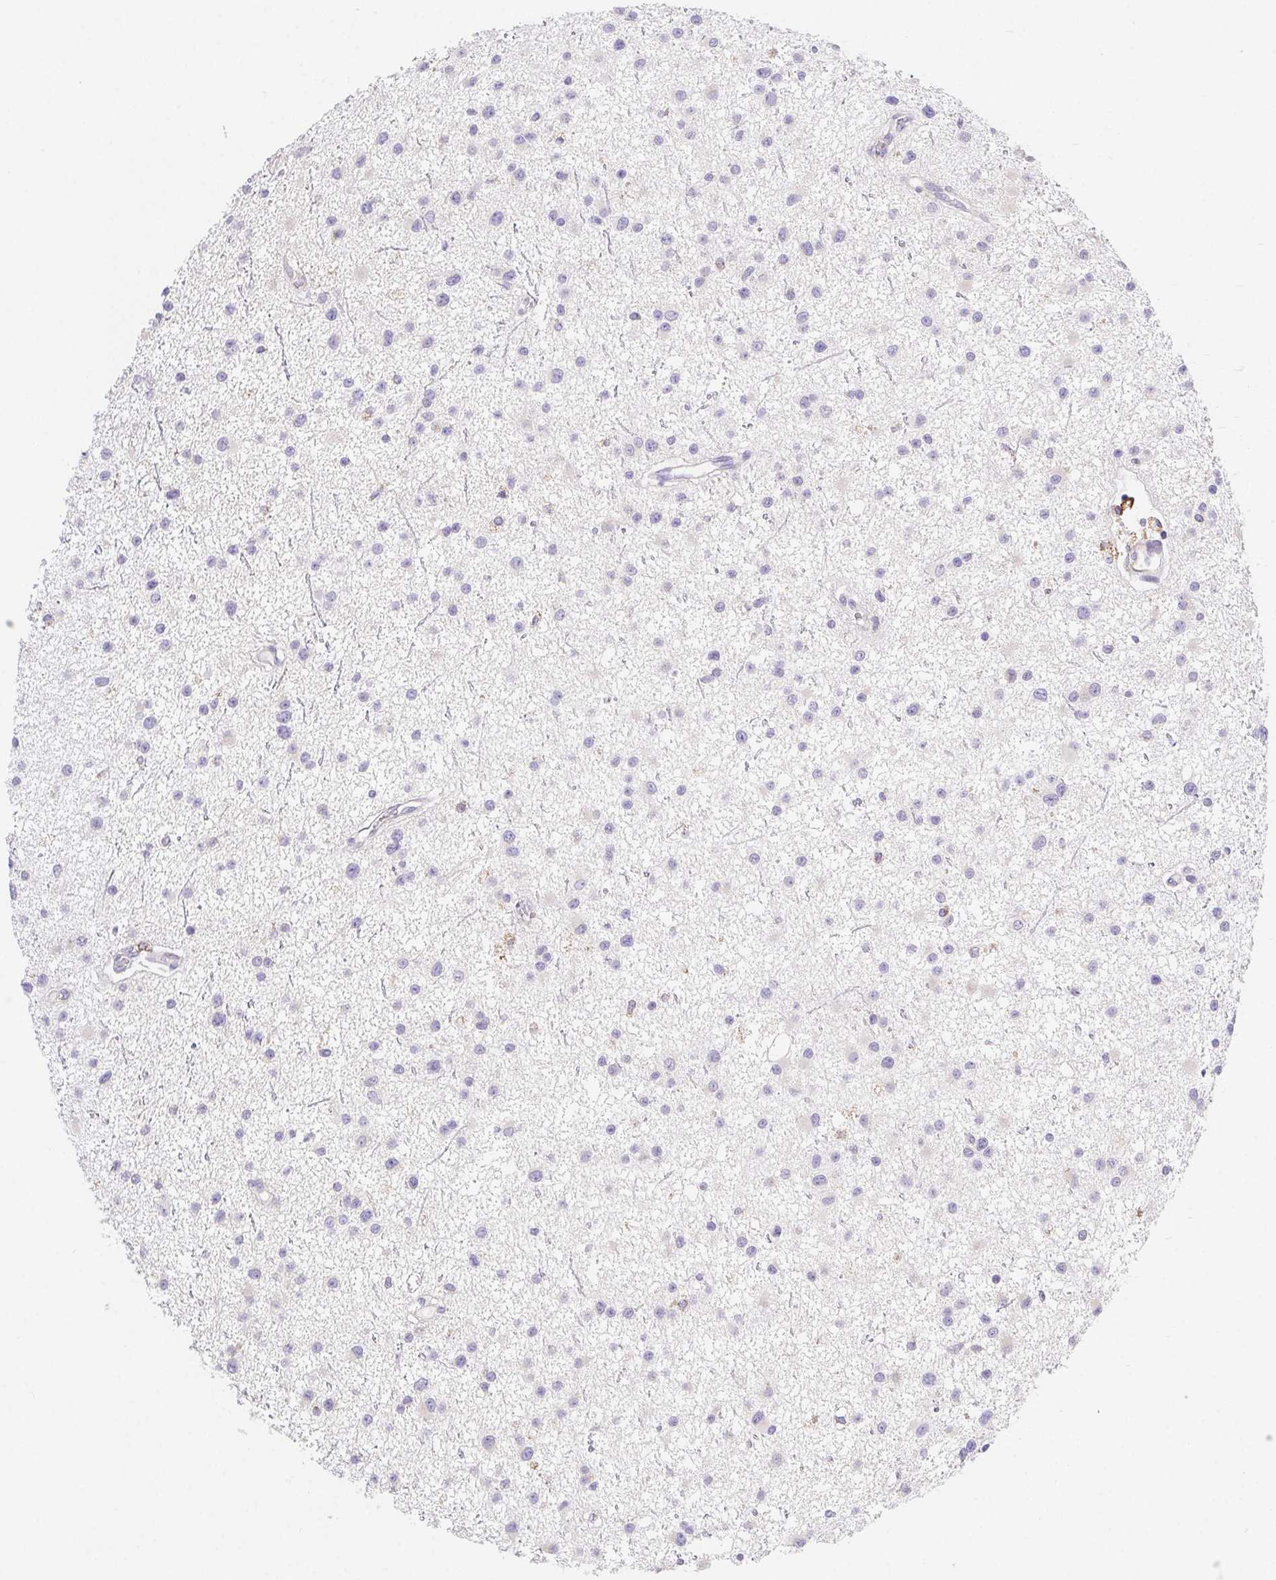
{"staining": {"intensity": "negative", "quantity": "none", "location": "none"}, "tissue": "glioma", "cell_type": "Tumor cells", "image_type": "cancer", "snomed": [{"axis": "morphology", "description": "Glioma, malignant, Low grade"}, {"axis": "topography", "description": "Brain"}], "caption": "The image displays no staining of tumor cells in glioma.", "gene": "ADAM8", "patient": {"sex": "male", "age": 43}}